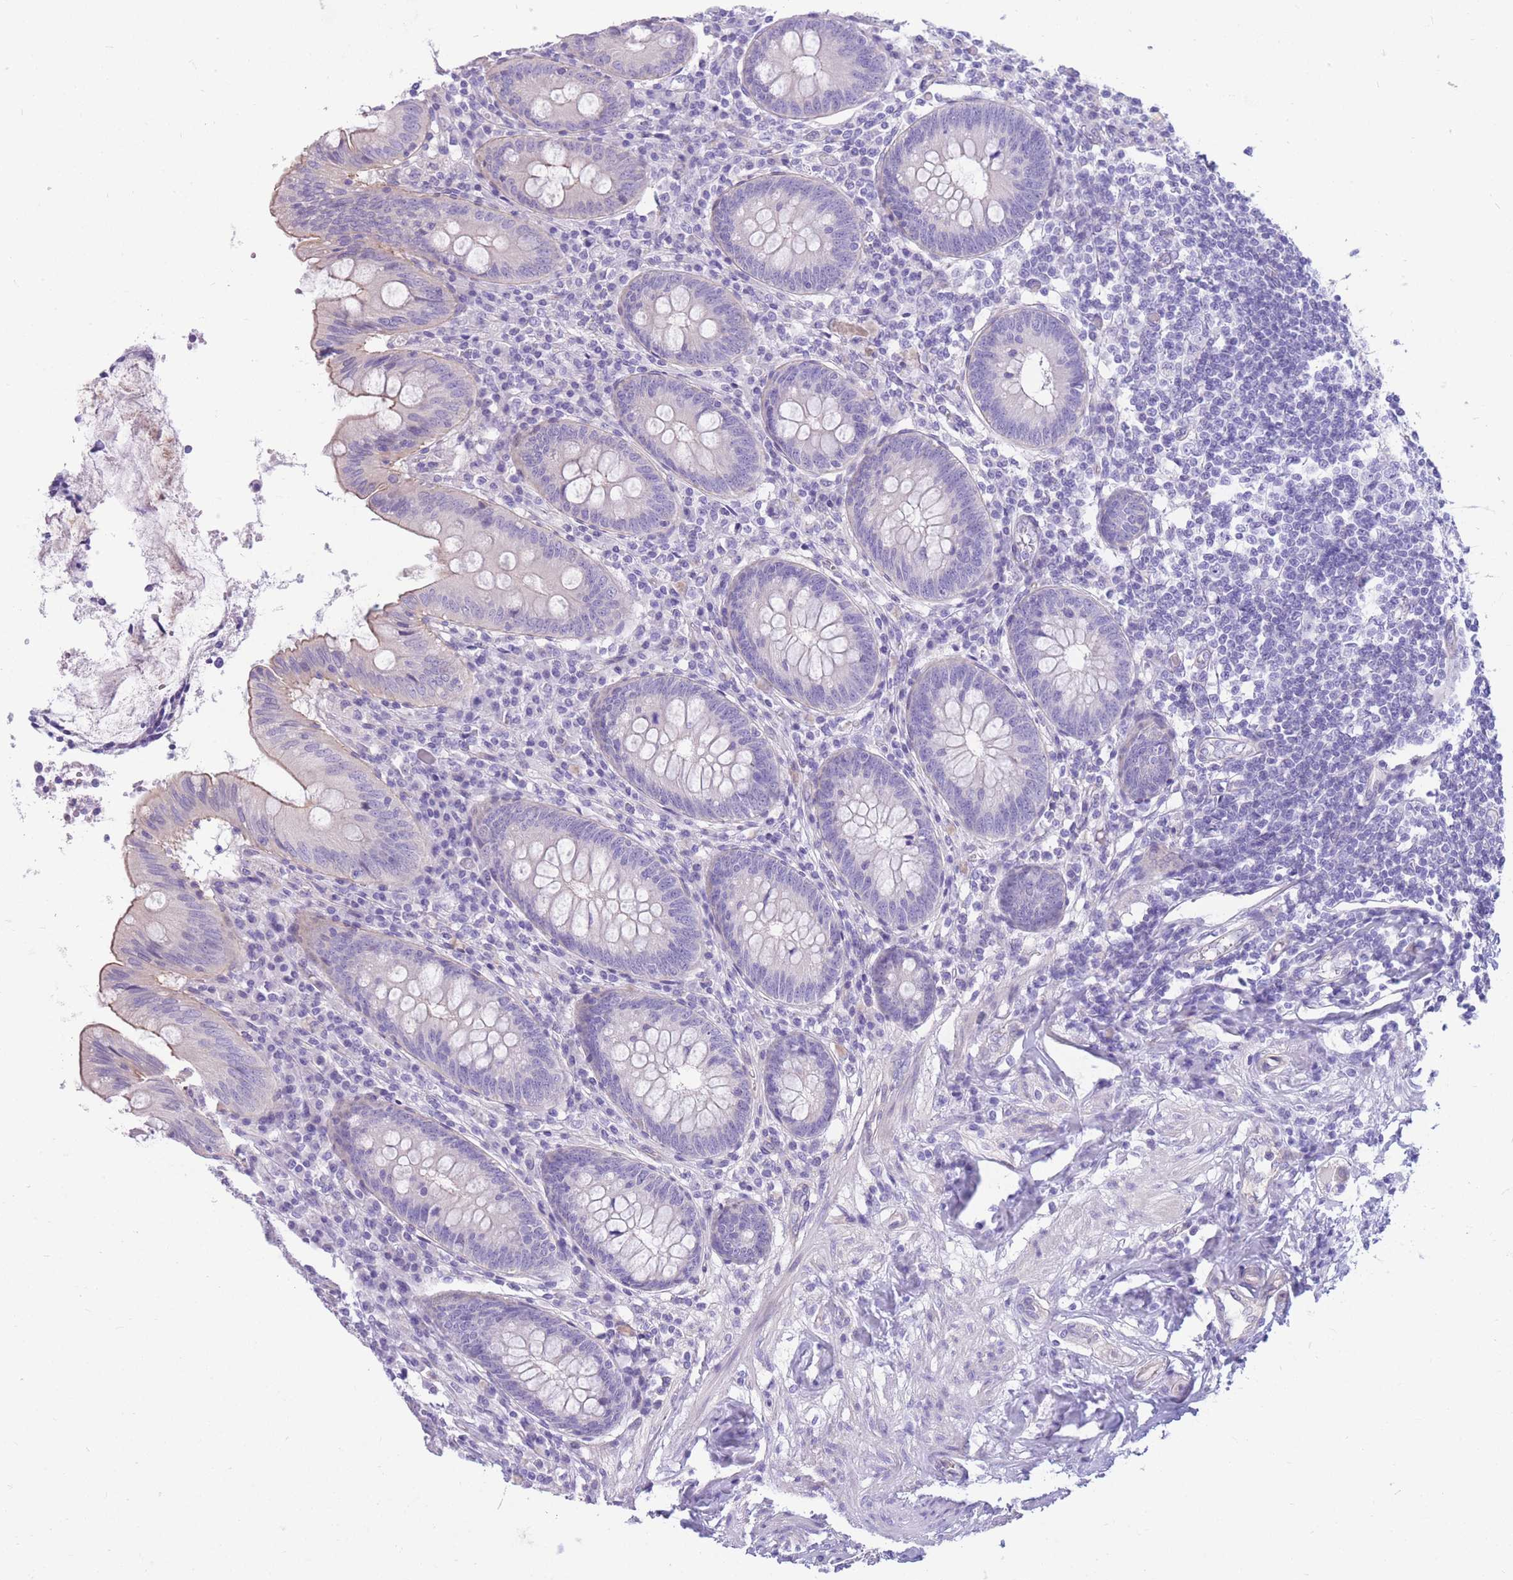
{"staining": {"intensity": "weak", "quantity": "<25%", "location": "cytoplasmic/membranous"}, "tissue": "appendix", "cell_type": "Glandular cells", "image_type": "normal", "snomed": [{"axis": "morphology", "description": "Normal tissue, NOS"}, {"axis": "topography", "description": "Appendix"}], "caption": "There is no significant staining in glandular cells of appendix.", "gene": "ZNF311", "patient": {"sex": "female", "age": 54}}